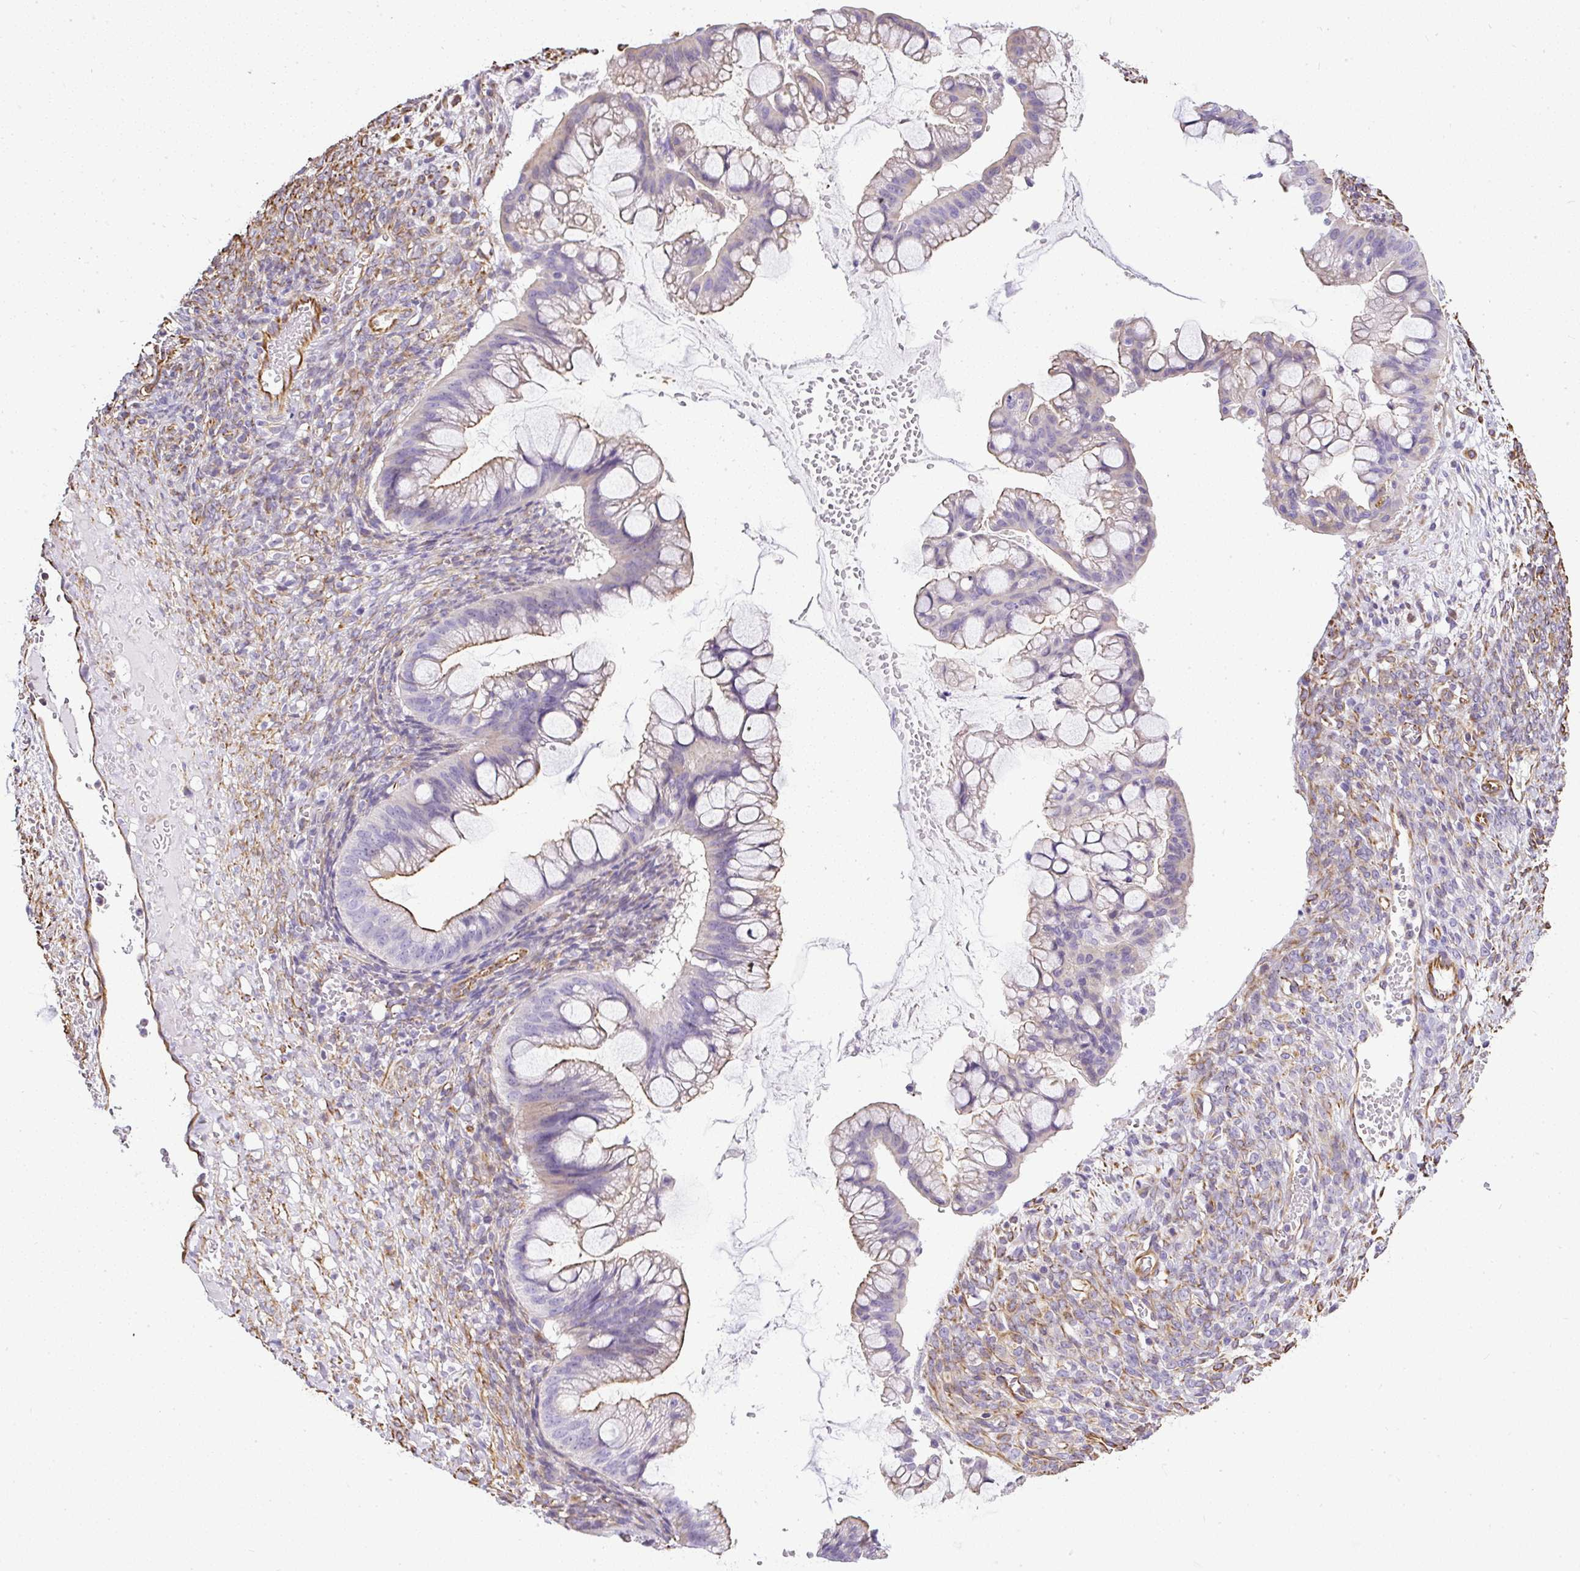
{"staining": {"intensity": "moderate", "quantity": "<25%", "location": "cytoplasmic/membranous"}, "tissue": "ovarian cancer", "cell_type": "Tumor cells", "image_type": "cancer", "snomed": [{"axis": "morphology", "description": "Cystadenocarcinoma, mucinous, NOS"}, {"axis": "topography", "description": "Ovary"}], "caption": "This is a histology image of immunohistochemistry (IHC) staining of ovarian cancer (mucinous cystadenocarcinoma), which shows moderate expression in the cytoplasmic/membranous of tumor cells.", "gene": "PLS1", "patient": {"sex": "female", "age": 73}}